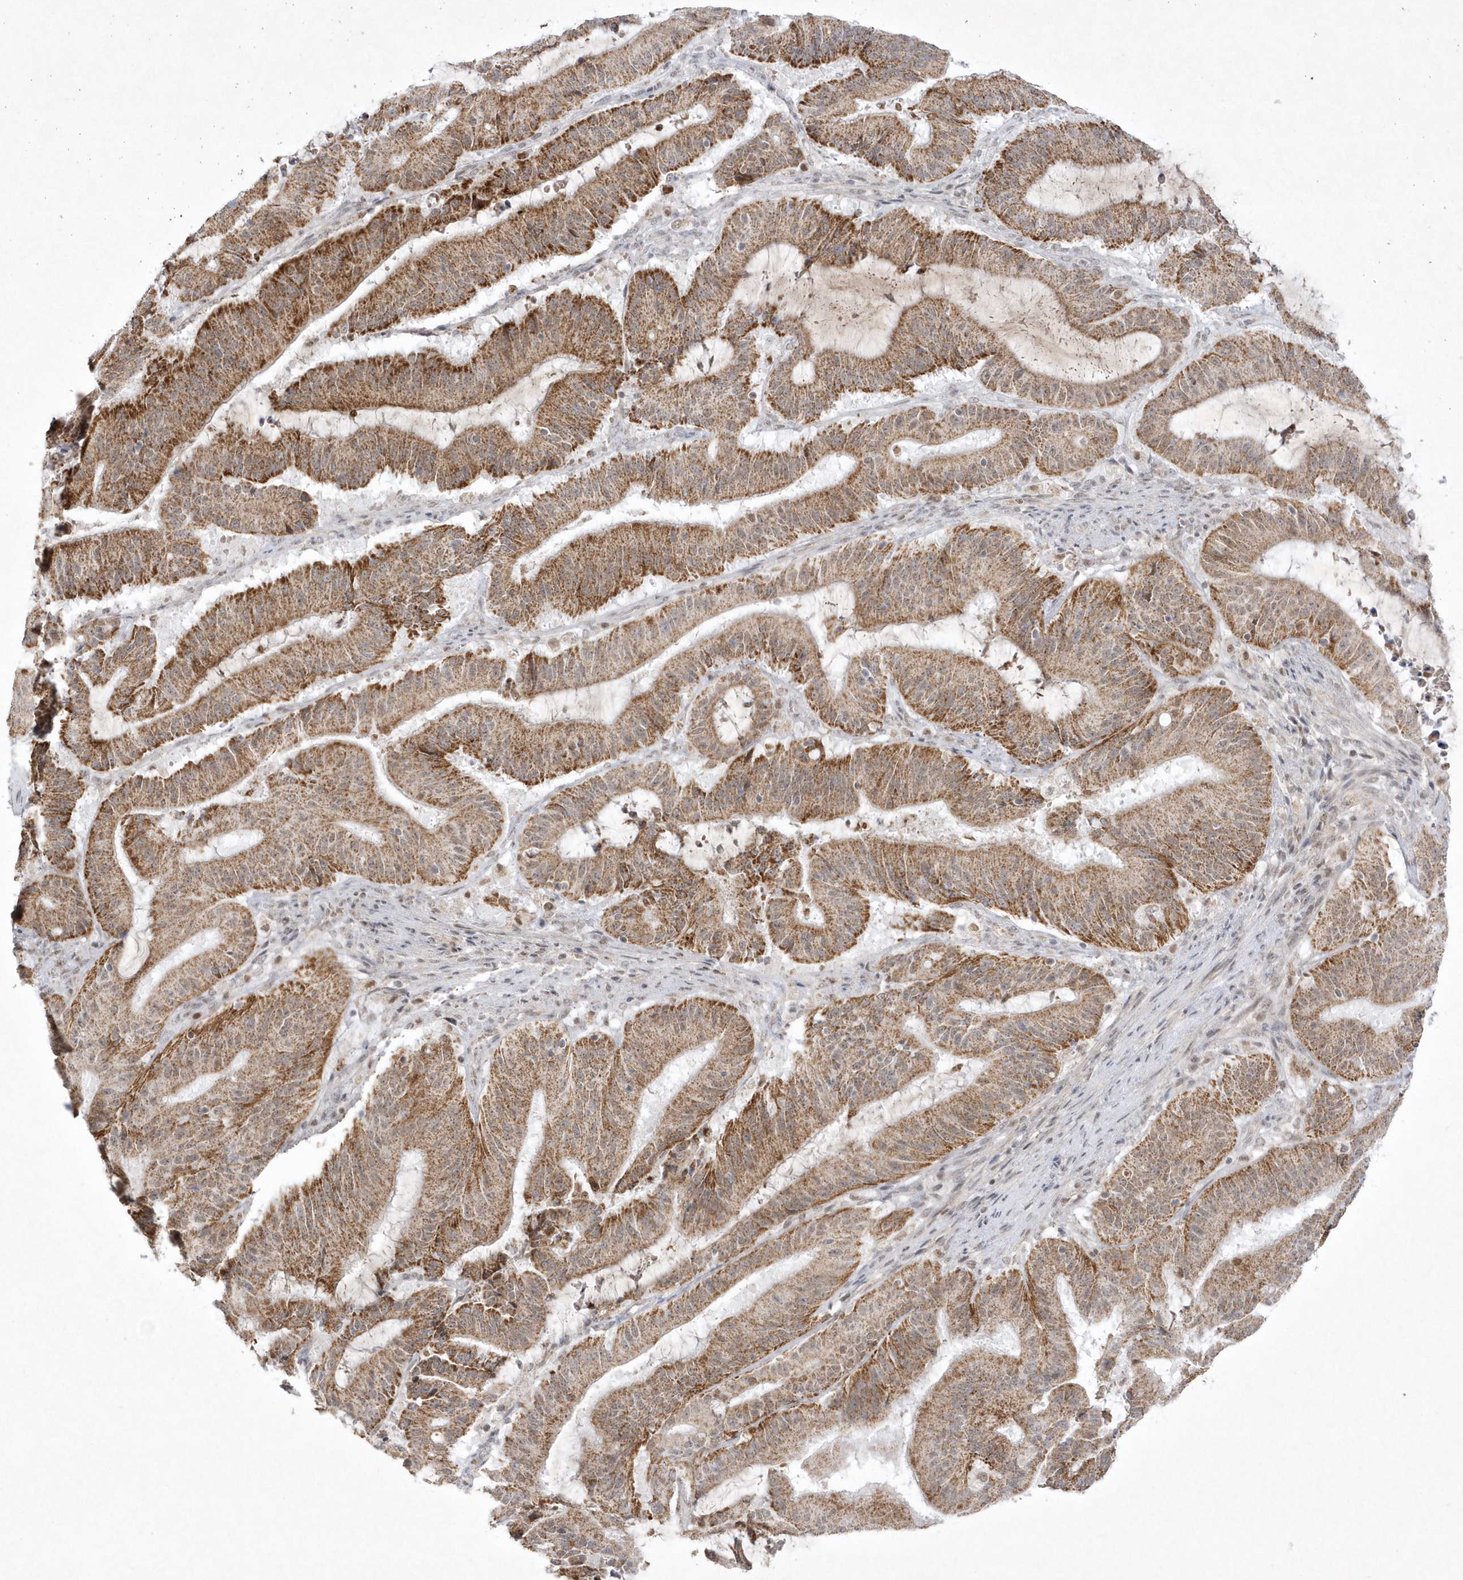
{"staining": {"intensity": "moderate", "quantity": ">75%", "location": "cytoplasmic/membranous"}, "tissue": "liver cancer", "cell_type": "Tumor cells", "image_type": "cancer", "snomed": [{"axis": "morphology", "description": "Normal tissue, NOS"}, {"axis": "morphology", "description": "Cholangiocarcinoma"}, {"axis": "topography", "description": "Liver"}, {"axis": "topography", "description": "Peripheral nerve tissue"}], "caption": "High-power microscopy captured an IHC histopathology image of liver cancer (cholangiocarcinoma), revealing moderate cytoplasmic/membranous expression in approximately >75% of tumor cells.", "gene": "CPSF3", "patient": {"sex": "female", "age": 73}}